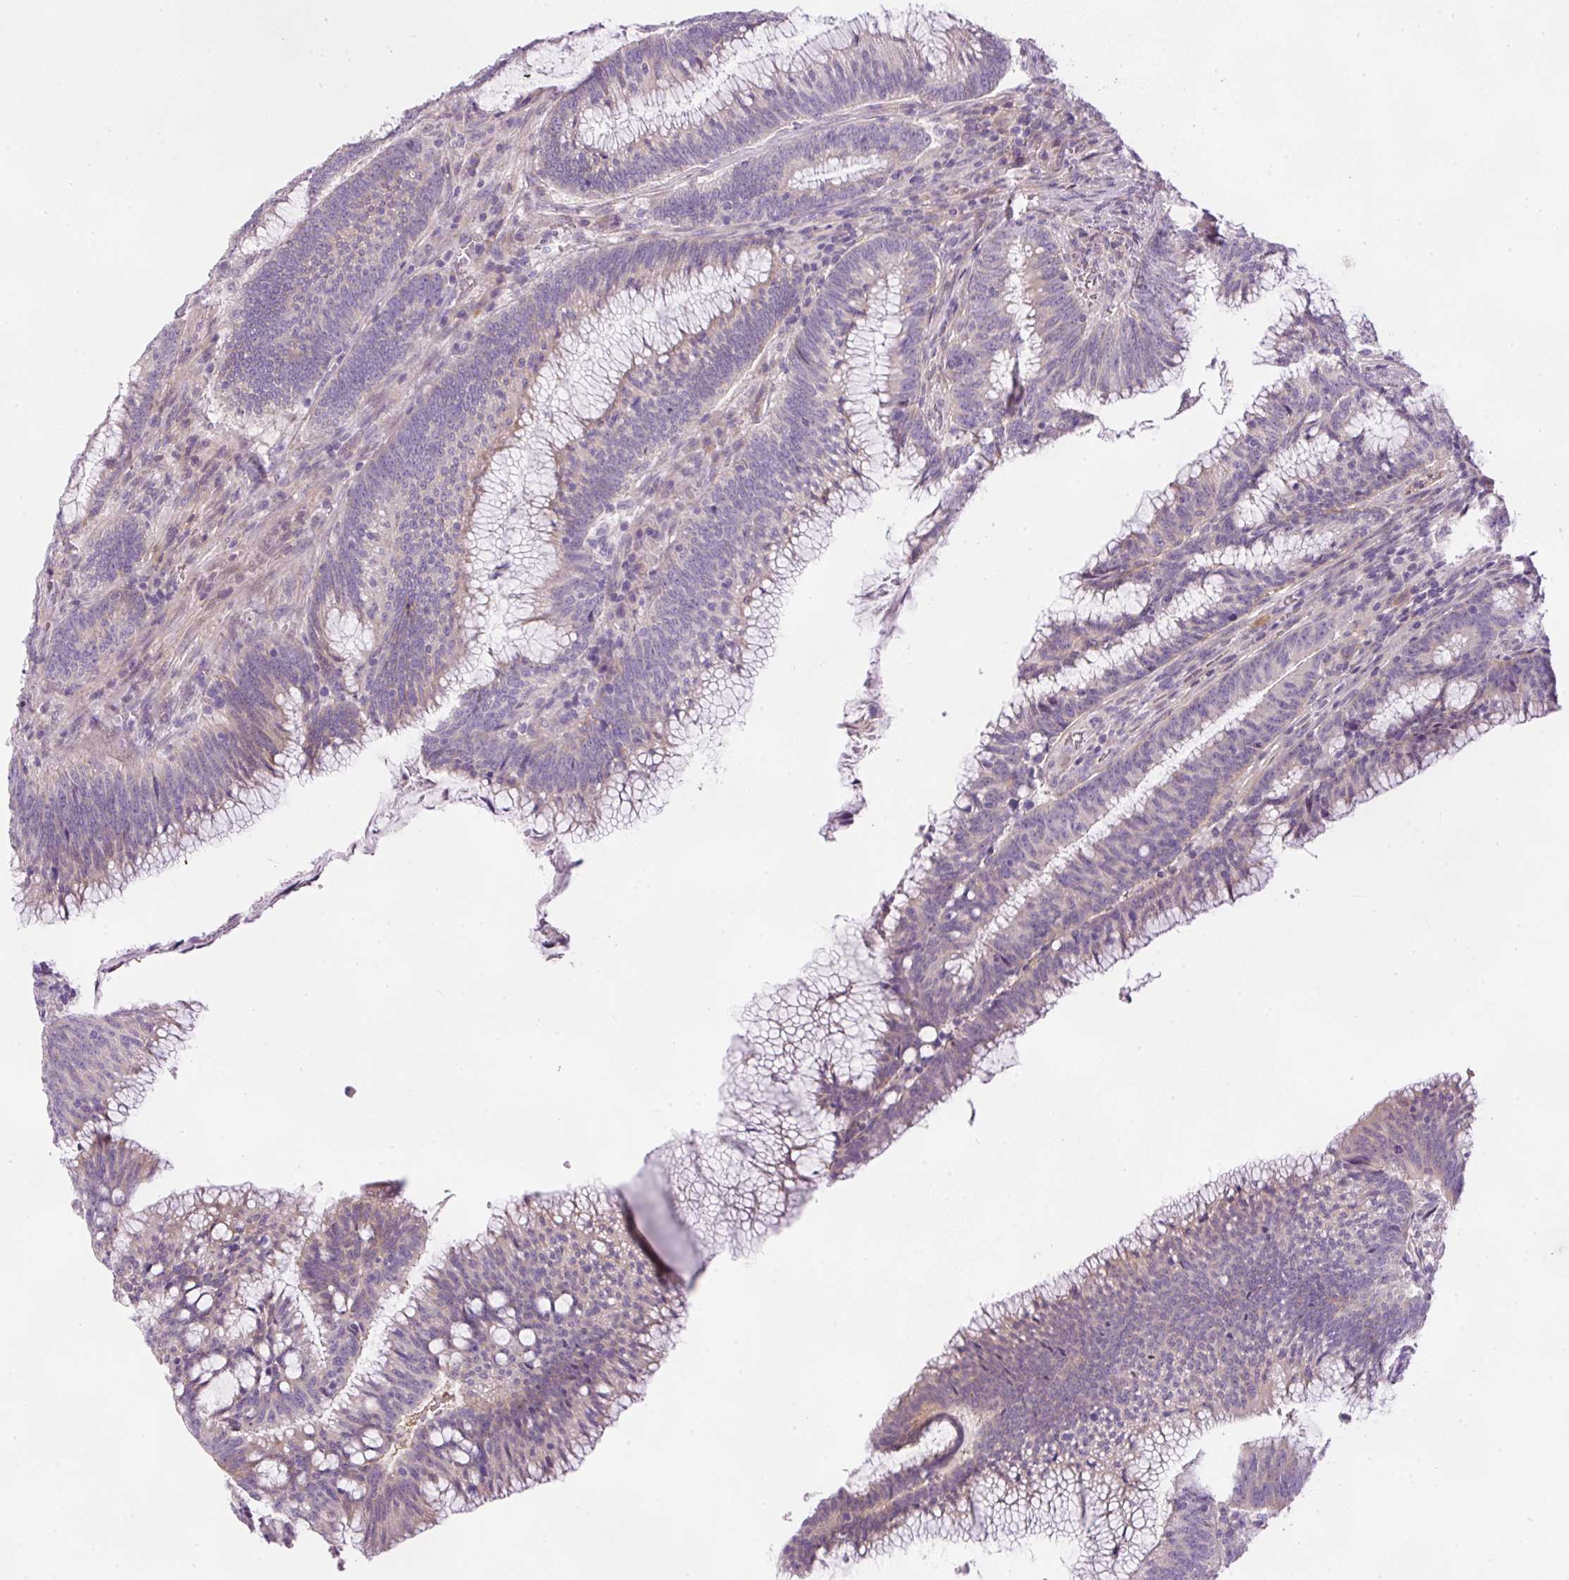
{"staining": {"intensity": "weak", "quantity": "25%-75%", "location": "cytoplasmic/membranous"}, "tissue": "colorectal cancer", "cell_type": "Tumor cells", "image_type": "cancer", "snomed": [{"axis": "morphology", "description": "Adenocarcinoma, NOS"}, {"axis": "topography", "description": "Rectum"}], "caption": "Weak cytoplasmic/membranous positivity for a protein is present in about 25%-75% of tumor cells of colorectal cancer using IHC.", "gene": "KPNA5", "patient": {"sex": "female", "age": 77}}